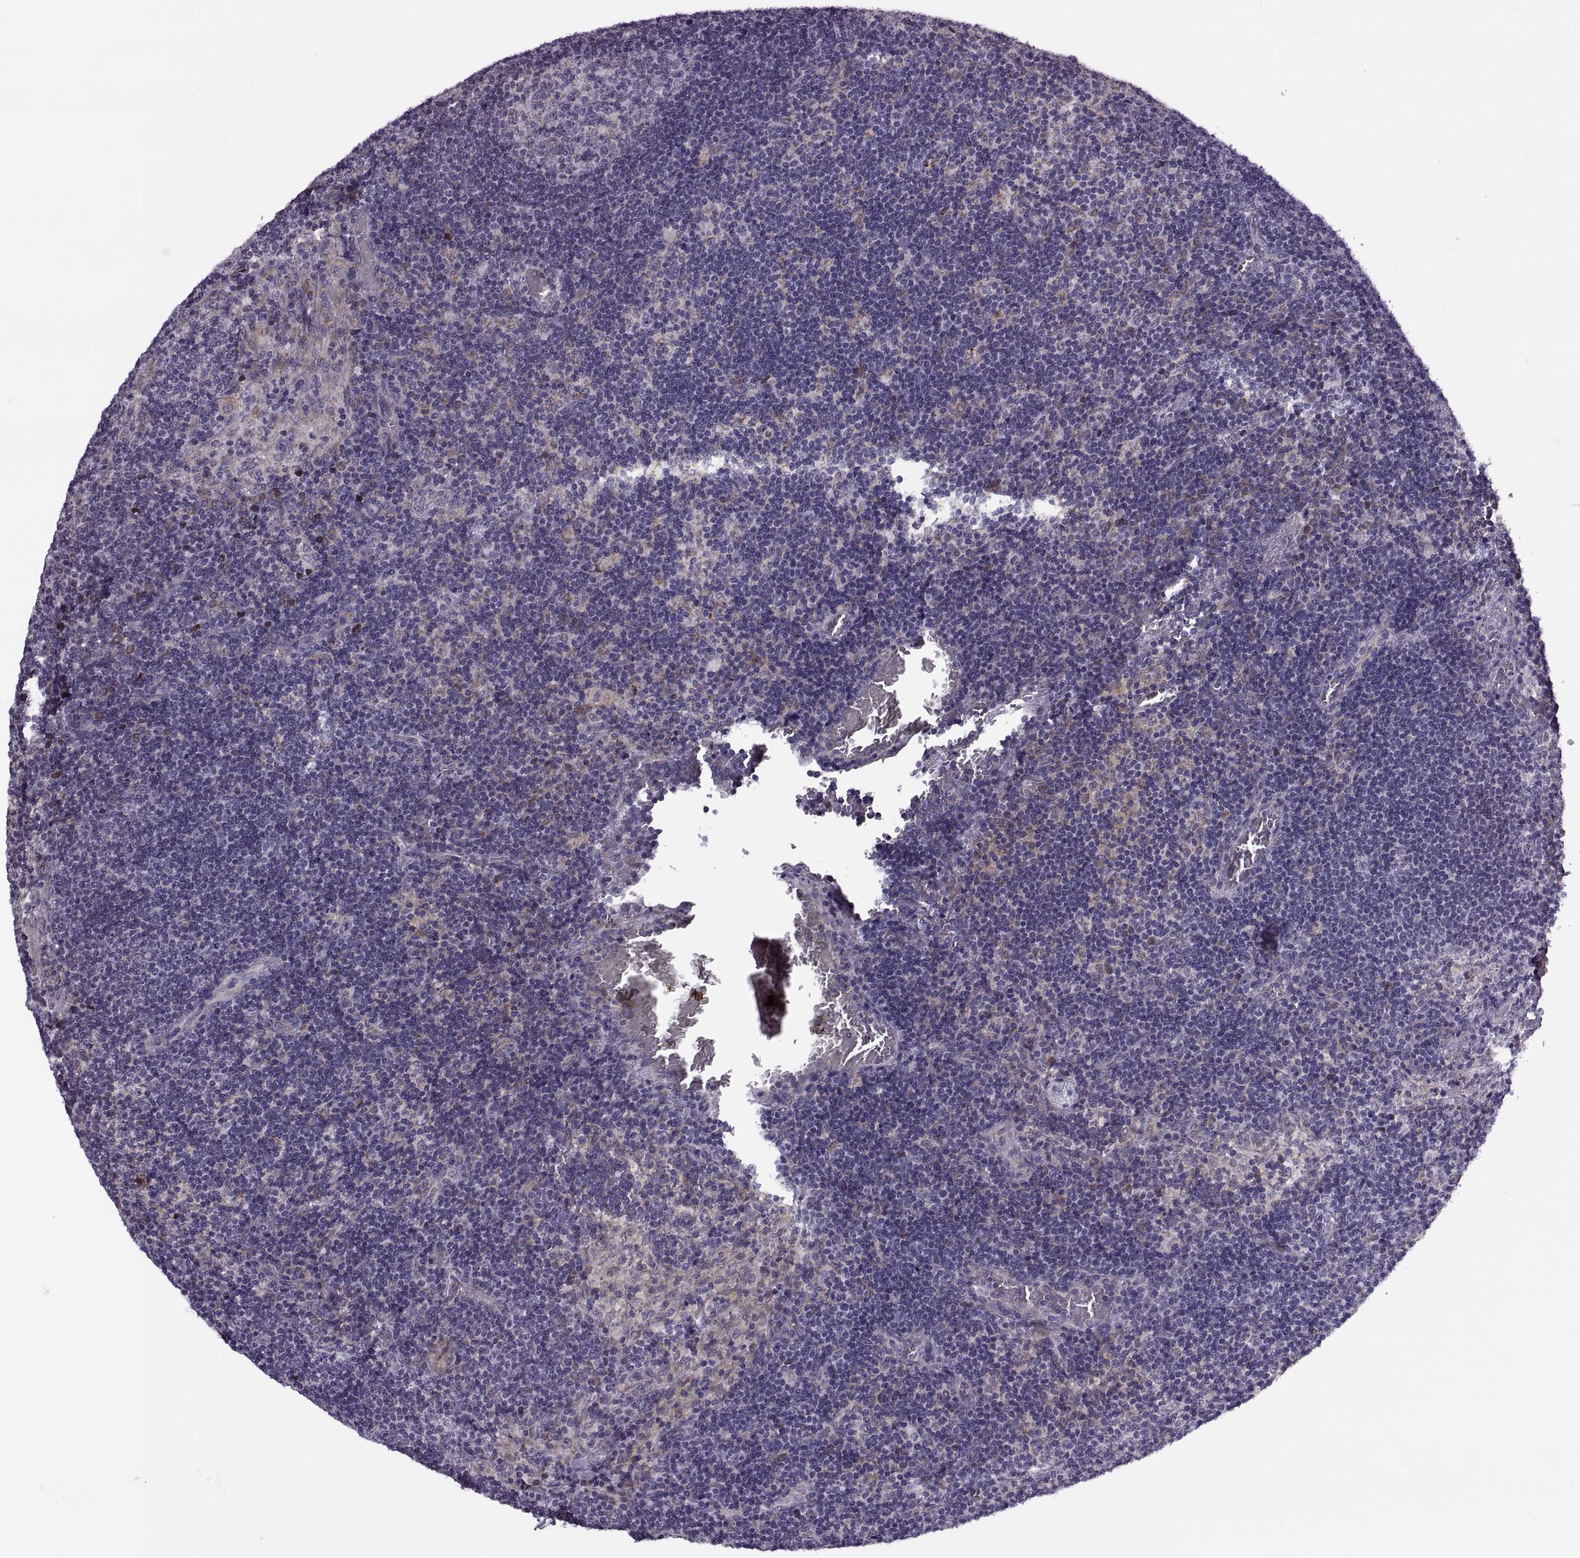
{"staining": {"intensity": "negative", "quantity": "none", "location": "none"}, "tissue": "lymph node", "cell_type": "Germinal center cells", "image_type": "normal", "snomed": [{"axis": "morphology", "description": "Normal tissue, NOS"}, {"axis": "topography", "description": "Lymph node"}], "caption": "The immunohistochemistry (IHC) photomicrograph has no significant expression in germinal center cells of lymph node. (Immunohistochemistry, brightfield microscopy, high magnification).", "gene": "LETM2", "patient": {"sex": "male", "age": 63}}